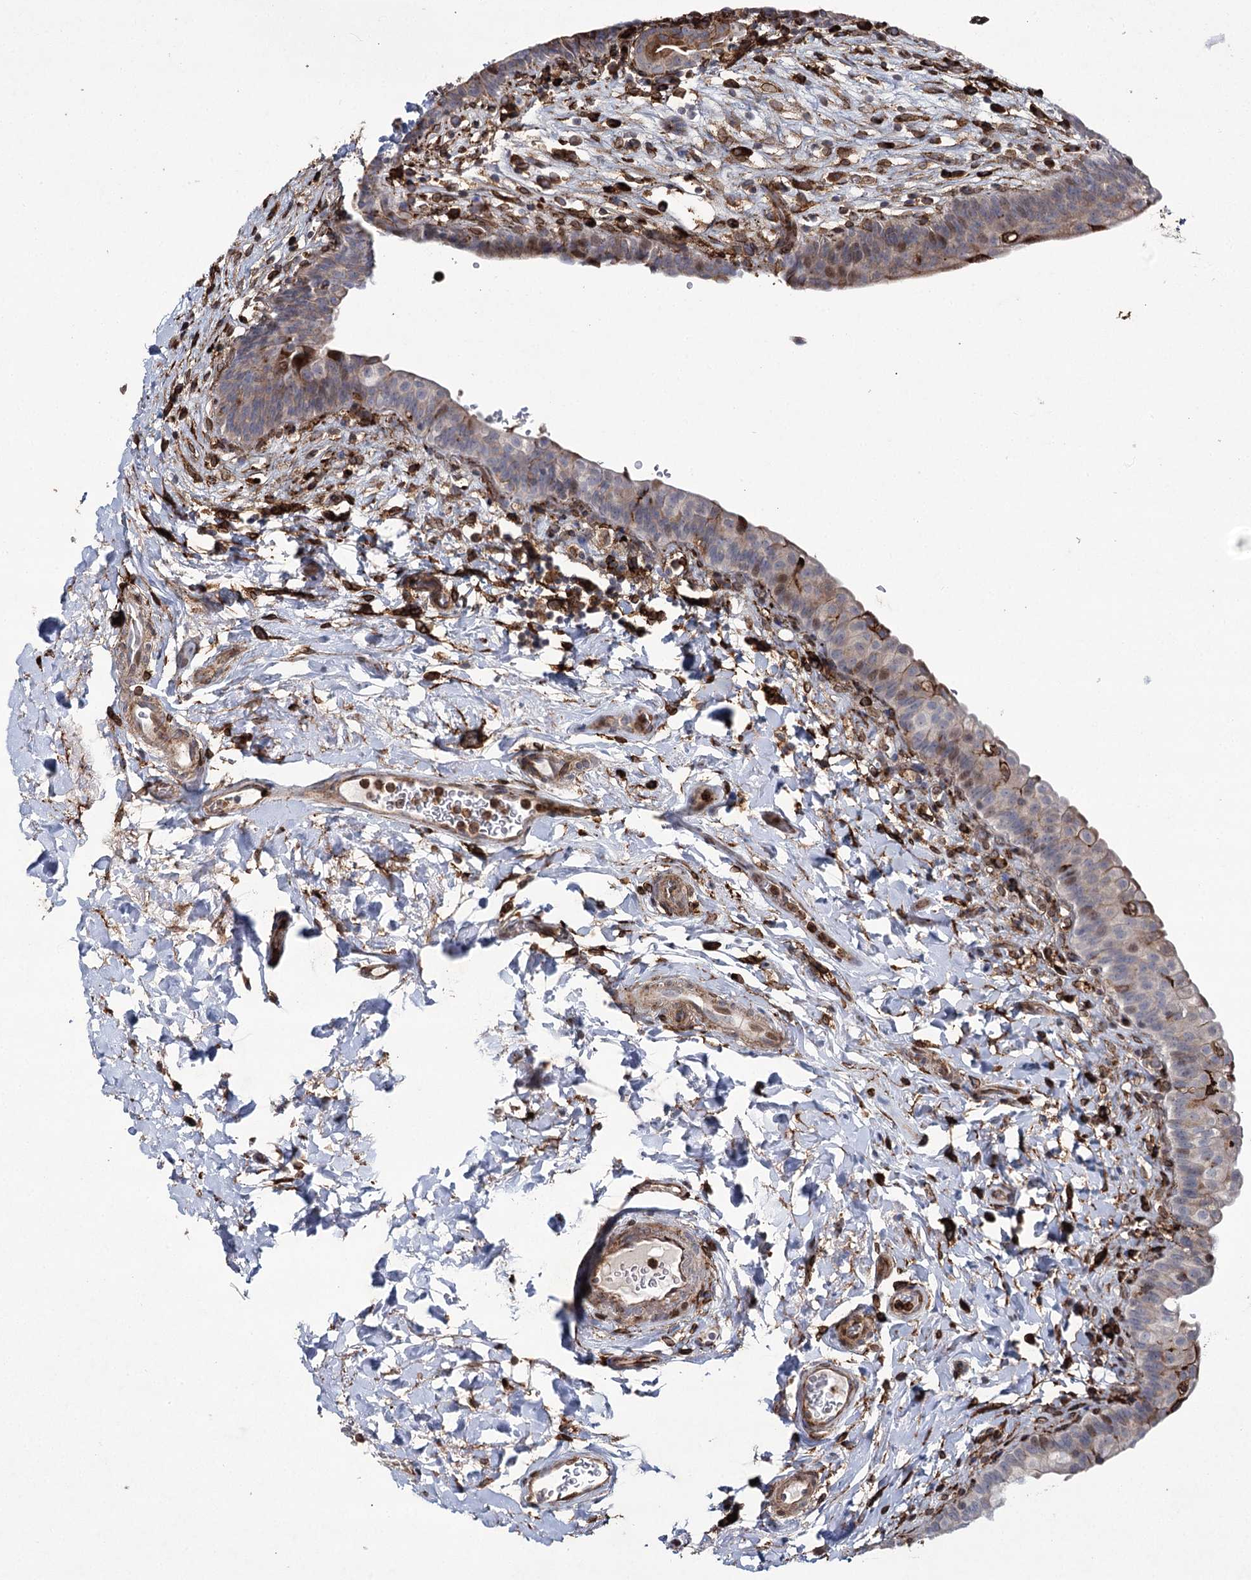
{"staining": {"intensity": "moderate", "quantity": "<25%", "location": "cytoplasmic/membranous"}, "tissue": "urinary bladder", "cell_type": "Urothelial cells", "image_type": "normal", "snomed": [{"axis": "morphology", "description": "Normal tissue, NOS"}, {"axis": "topography", "description": "Urinary bladder"}], "caption": "High-magnification brightfield microscopy of unremarkable urinary bladder stained with DAB (brown) and counterstained with hematoxylin (blue). urothelial cells exhibit moderate cytoplasmic/membranous expression is seen in about<25% of cells. Ihc stains the protein of interest in brown and the nuclei are stained blue.", "gene": "DCUN1D4", "patient": {"sex": "male", "age": 83}}